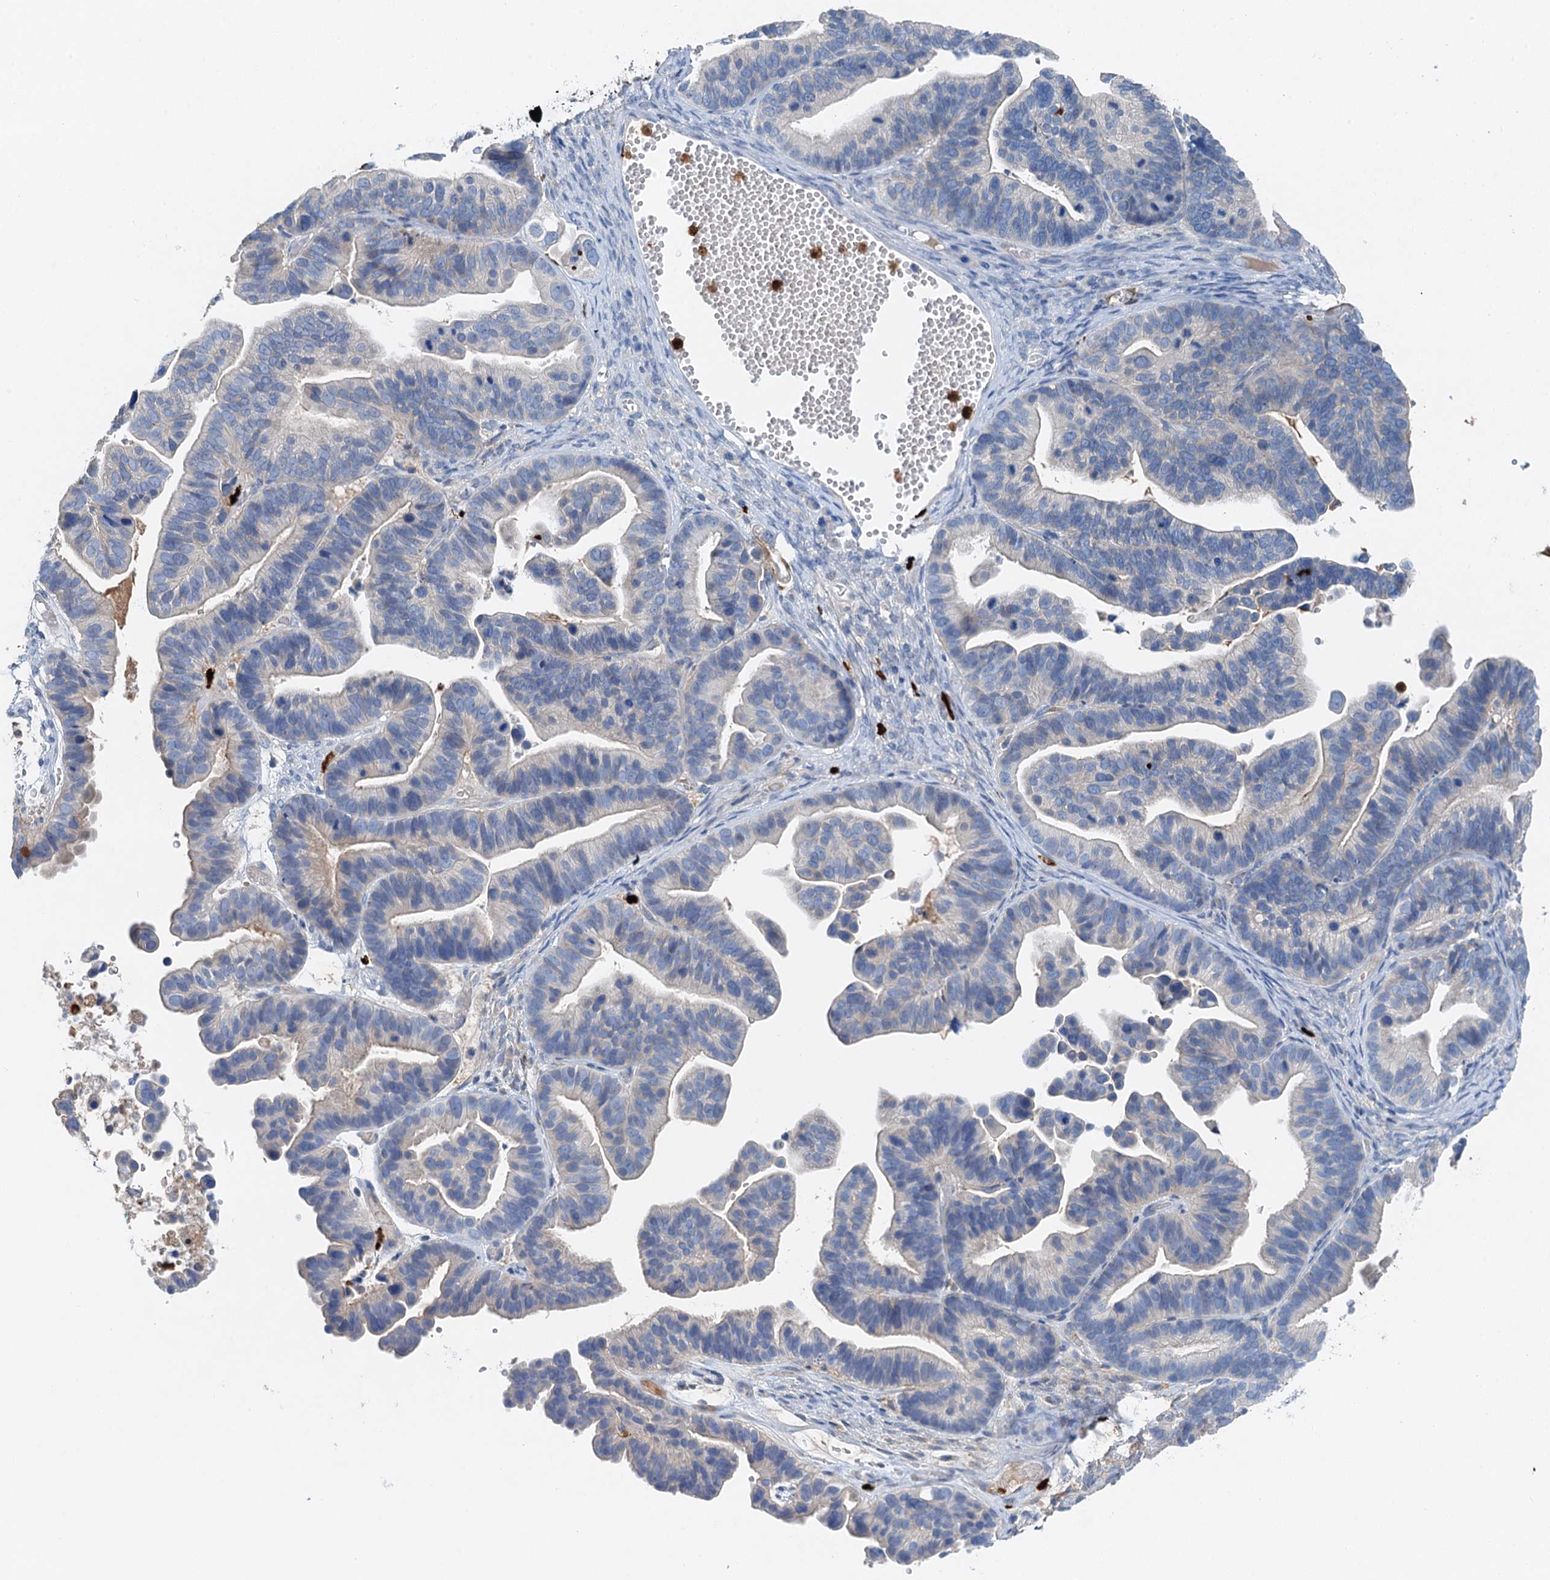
{"staining": {"intensity": "negative", "quantity": "none", "location": "none"}, "tissue": "ovarian cancer", "cell_type": "Tumor cells", "image_type": "cancer", "snomed": [{"axis": "morphology", "description": "Cystadenocarcinoma, serous, NOS"}, {"axis": "topography", "description": "Ovary"}], "caption": "This photomicrograph is of ovarian serous cystadenocarcinoma stained with immunohistochemistry to label a protein in brown with the nuclei are counter-stained blue. There is no staining in tumor cells.", "gene": "OTOA", "patient": {"sex": "female", "age": 56}}